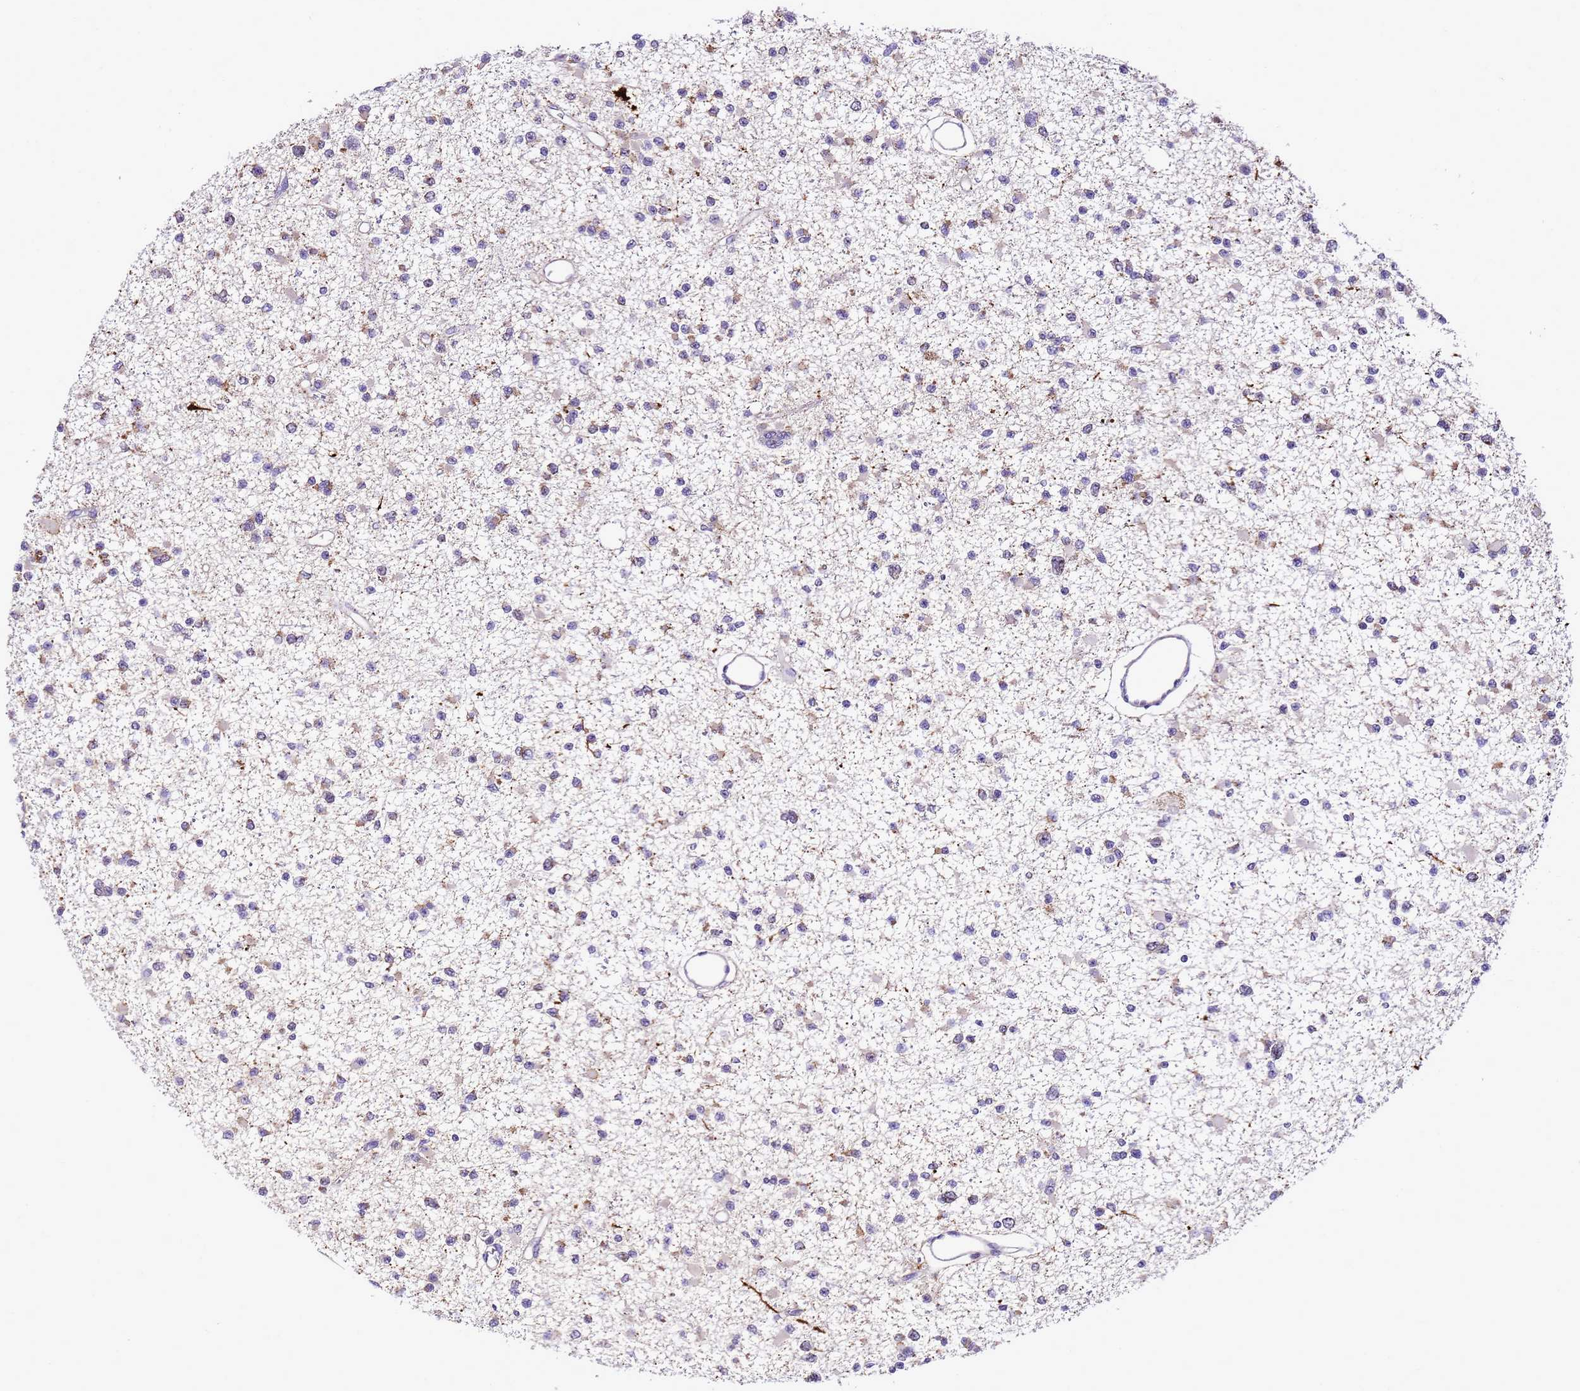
{"staining": {"intensity": "weak", "quantity": "<25%", "location": "cytoplasmic/membranous"}, "tissue": "glioma", "cell_type": "Tumor cells", "image_type": "cancer", "snomed": [{"axis": "morphology", "description": "Glioma, malignant, Low grade"}, {"axis": "topography", "description": "Brain"}], "caption": "Micrograph shows no significant protein staining in tumor cells of glioma.", "gene": "C19orf47", "patient": {"sex": "female", "age": 22}}